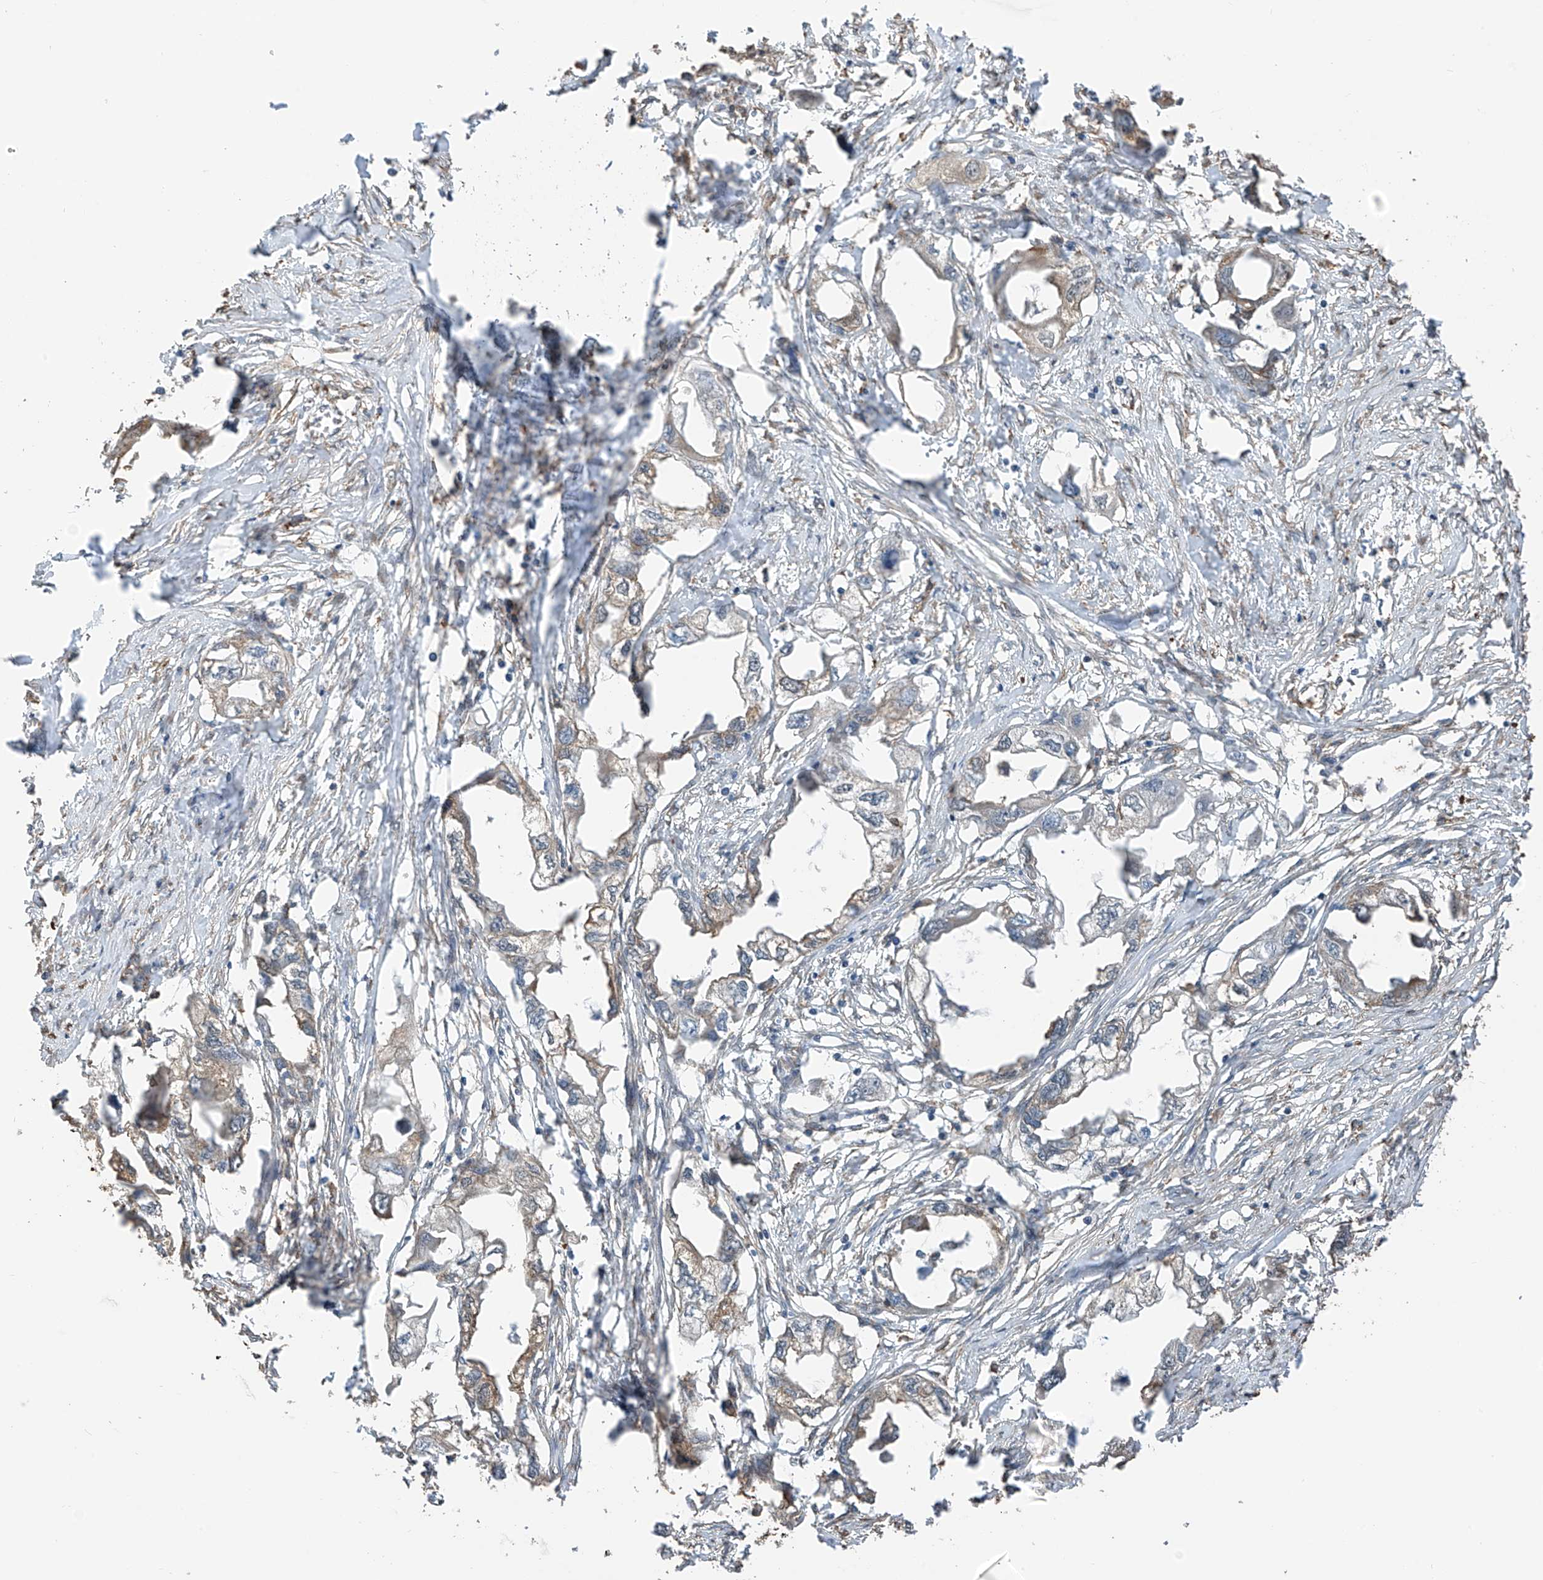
{"staining": {"intensity": "moderate", "quantity": "<25%", "location": "cytoplasmic/membranous"}, "tissue": "endometrial cancer", "cell_type": "Tumor cells", "image_type": "cancer", "snomed": [{"axis": "morphology", "description": "Adenocarcinoma, NOS"}, {"axis": "morphology", "description": "Adenocarcinoma, metastatic, NOS"}, {"axis": "topography", "description": "Adipose tissue"}, {"axis": "topography", "description": "Endometrium"}], "caption": "Moderate cytoplasmic/membranous positivity is appreciated in about <25% of tumor cells in endometrial cancer (adenocarcinoma). The protein is shown in brown color, while the nuclei are stained blue.", "gene": "ZNF189", "patient": {"sex": "female", "age": 67}}